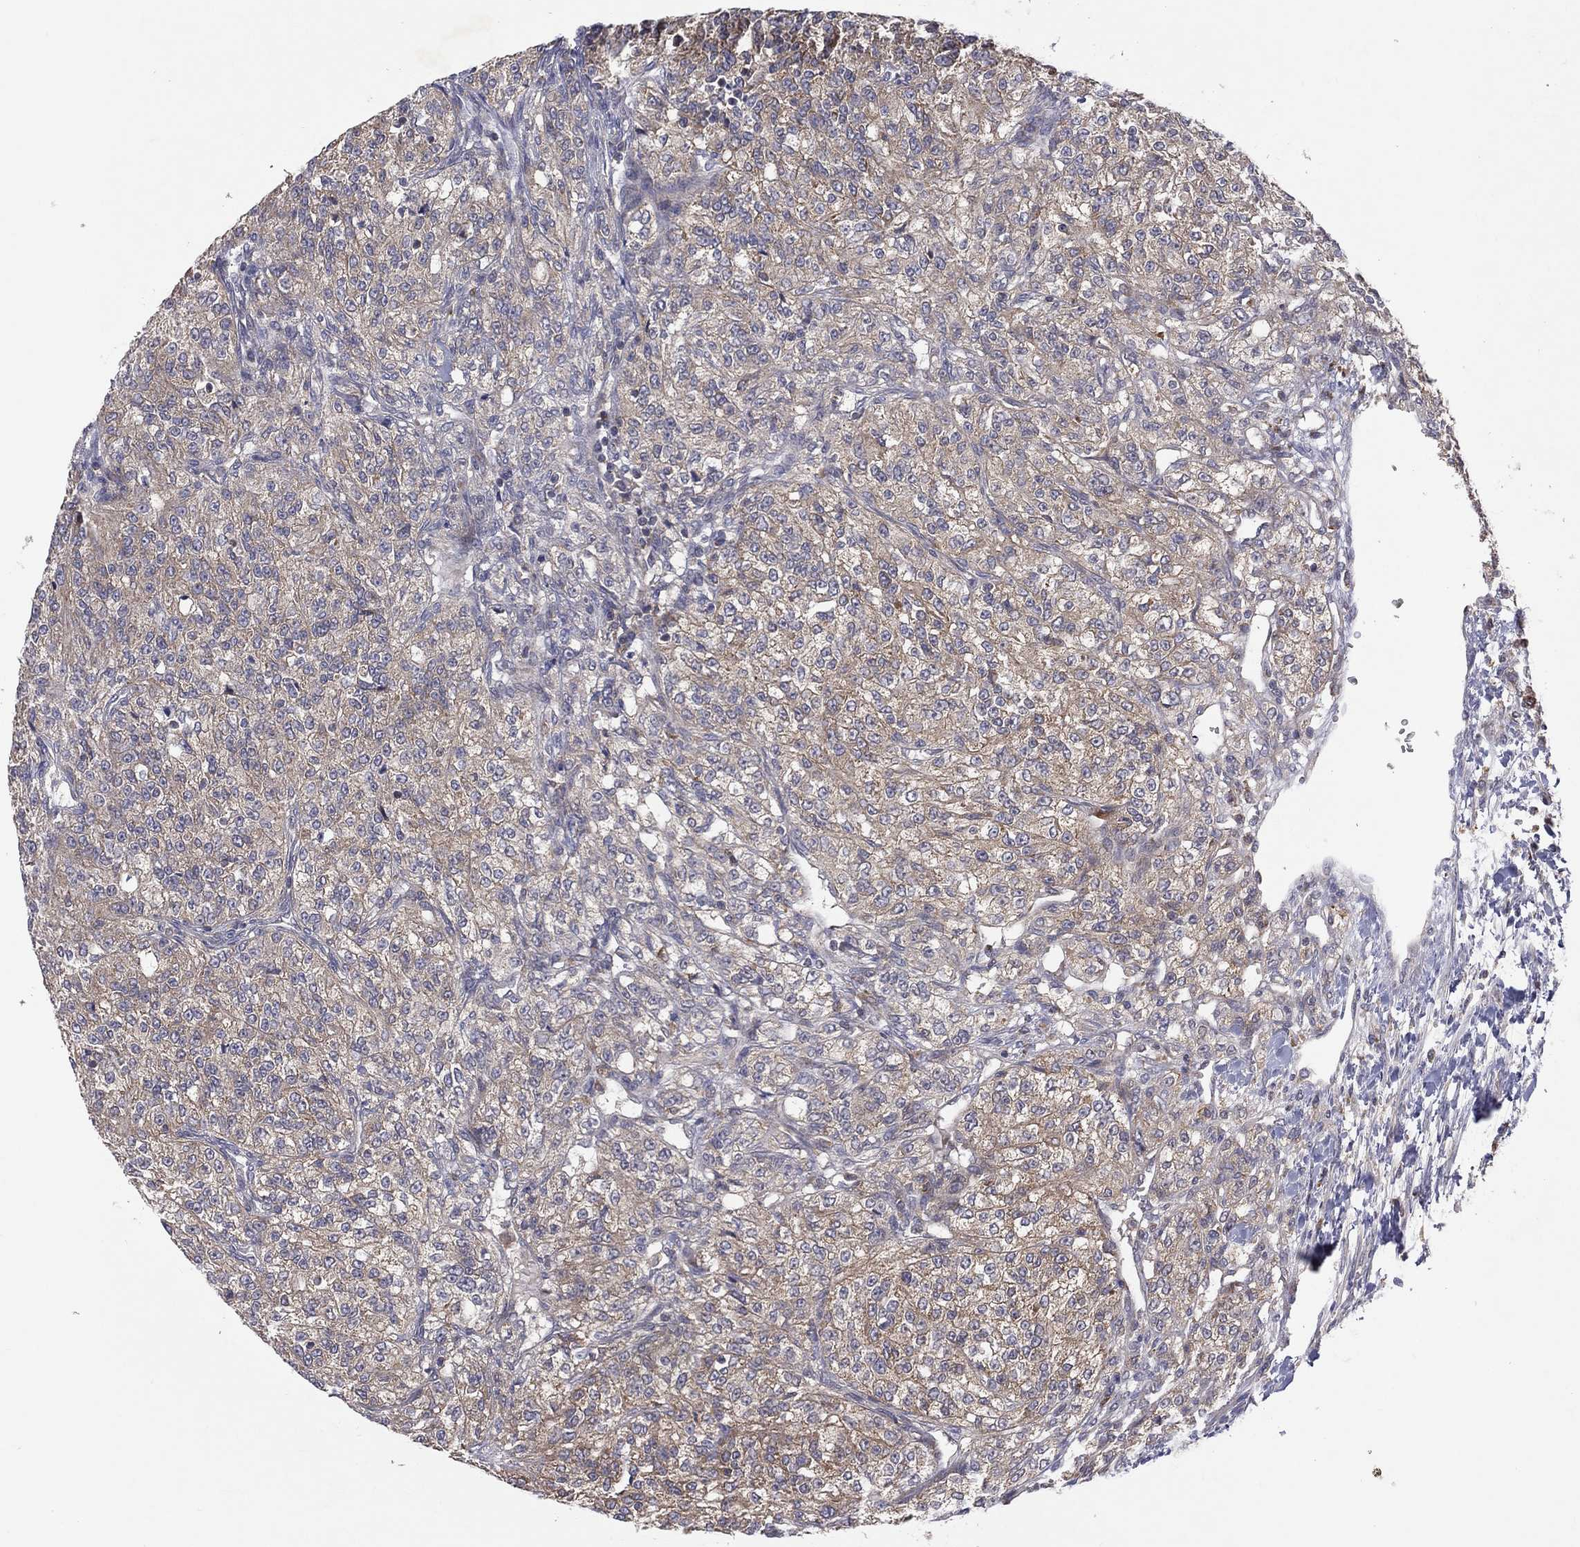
{"staining": {"intensity": "weak", "quantity": "25%-75%", "location": "cytoplasmic/membranous"}, "tissue": "renal cancer", "cell_type": "Tumor cells", "image_type": "cancer", "snomed": [{"axis": "morphology", "description": "Adenocarcinoma, NOS"}, {"axis": "topography", "description": "Kidney"}], "caption": "Adenocarcinoma (renal) tissue exhibits weak cytoplasmic/membranous staining in approximately 25%-75% of tumor cells", "gene": "STARD3", "patient": {"sex": "female", "age": 63}}